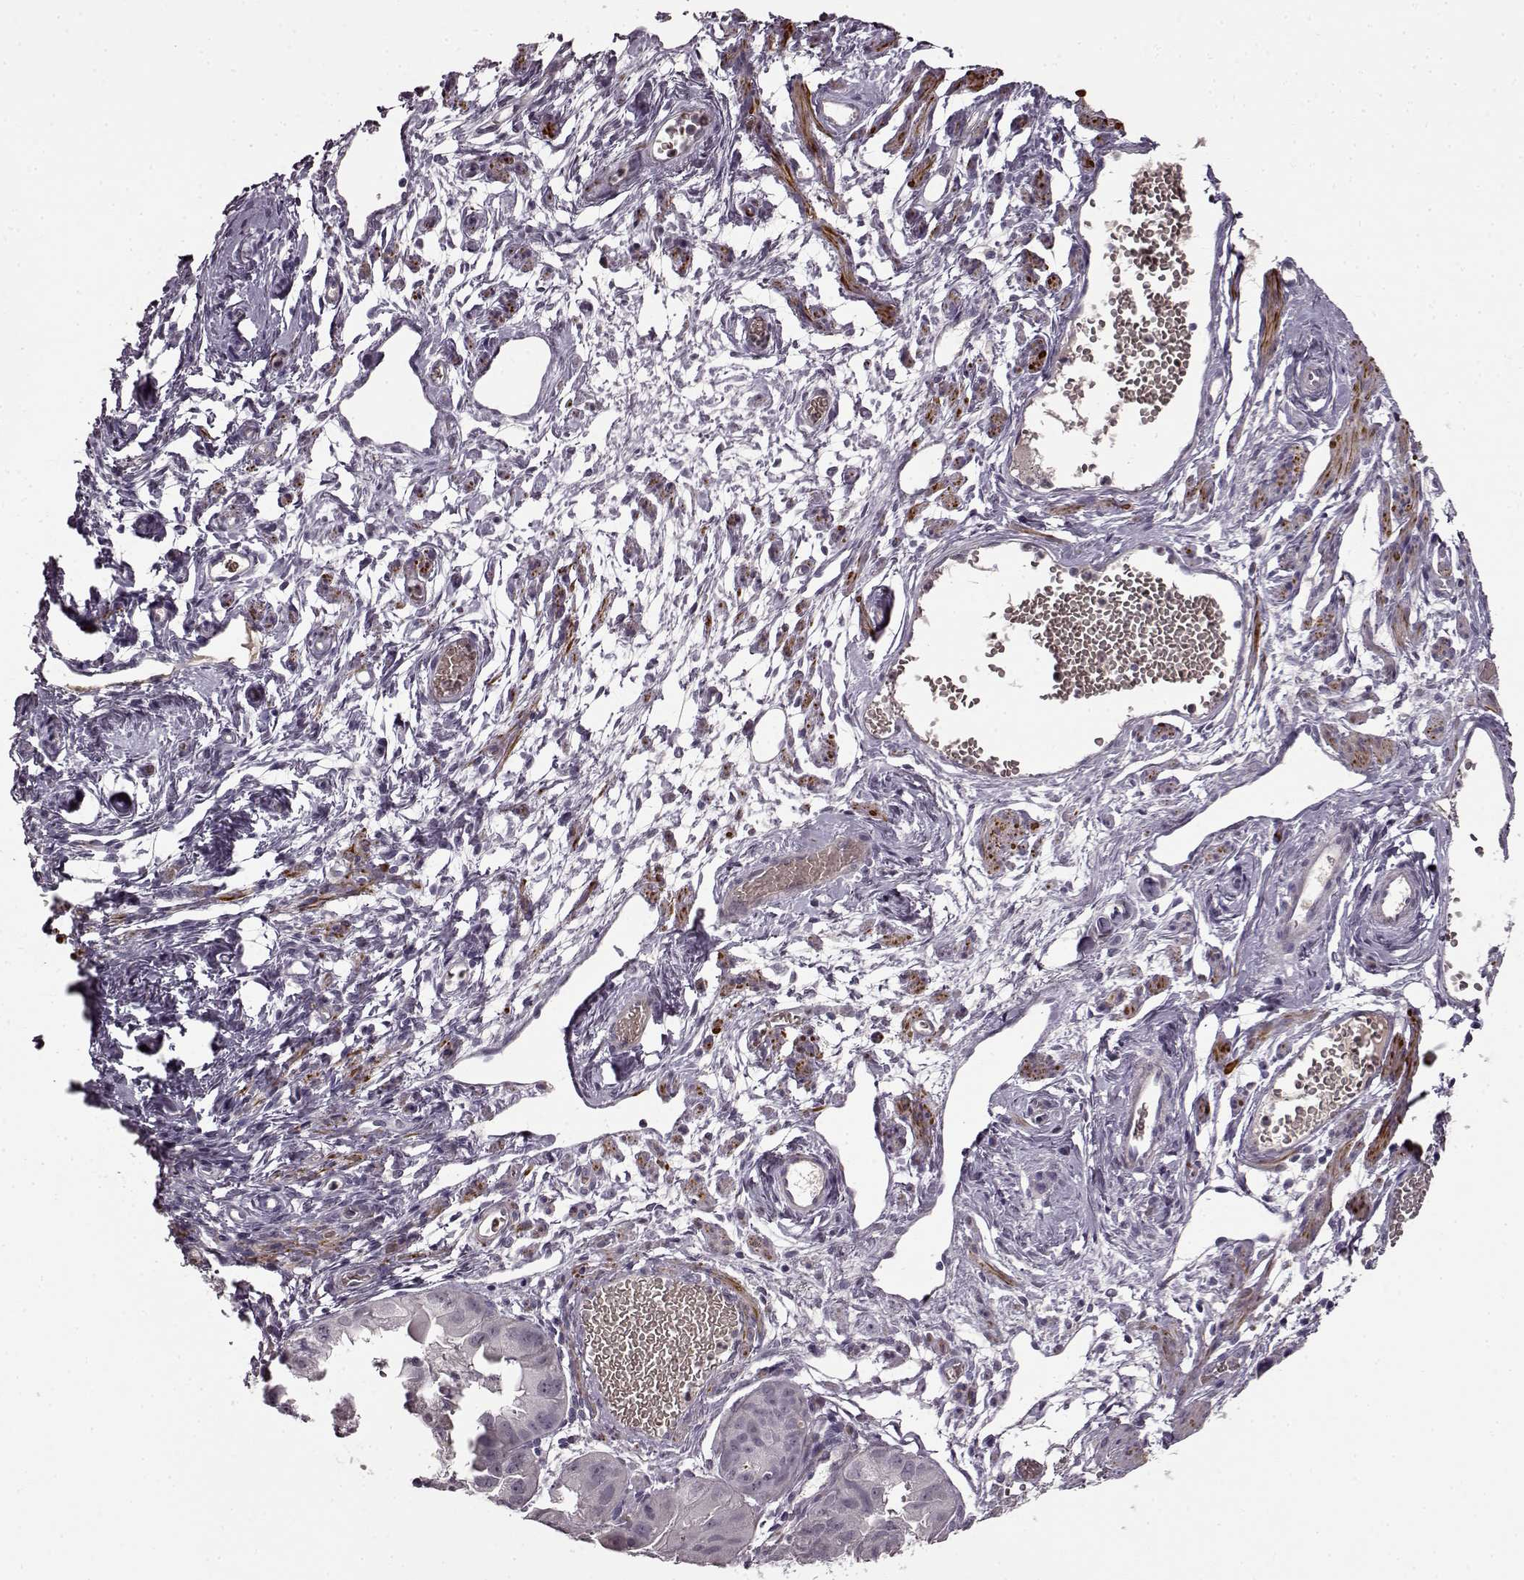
{"staining": {"intensity": "negative", "quantity": "none", "location": "none"}, "tissue": "ovarian cancer", "cell_type": "Tumor cells", "image_type": "cancer", "snomed": [{"axis": "morphology", "description": "Carcinoma, endometroid"}, {"axis": "topography", "description": "Ovary"}], "caption": "The micrograph exhibits no significant staining in tumor cells of endometroid carcinoma (ovarian).", "gene": "CNGA3", "patient": {"sex": "female", "age": 85}}